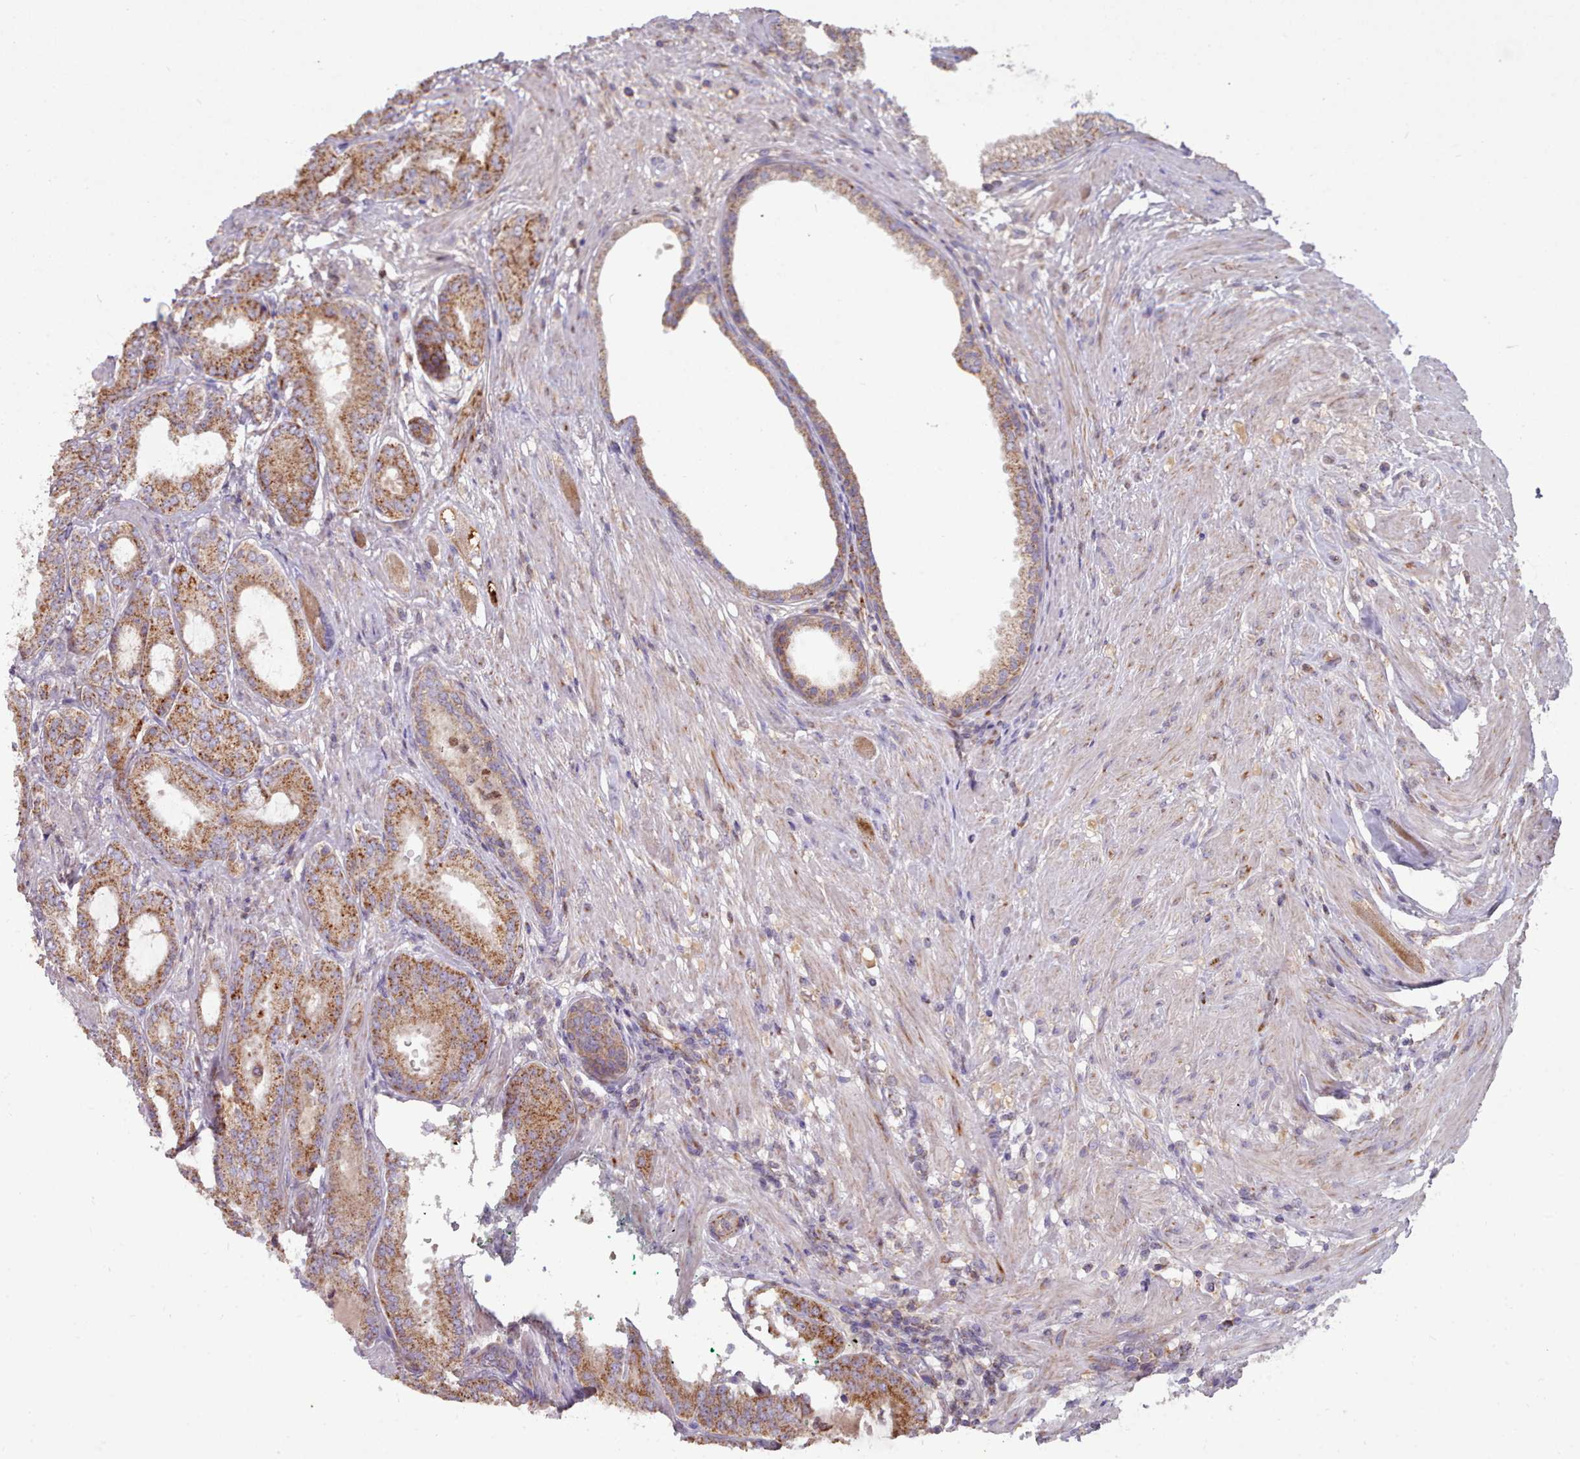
{"staining": {"intensity": "moderate", "quantity": ">75%", "location": "cytoplasmic/membranous"}, "tissue": "prostate cancer", "cell_type": "Tumor cells", "image_type": "cancer", "snomed": [{"axis": "morphology", "description": "Adenocarcinoma, High grade"}, {"axis": "topography", "description": "Prostate"}], "caption": "An IHC photomicrograph of neoplastic tissue is shown. Protein staining in brown labels moderate cytoplasmic/membranous positivity in prostate adenocarcinoma (high-grade) within tumor cells.", "gene": "HSDL2", "patient": {"sex": "male", "age": 71}}